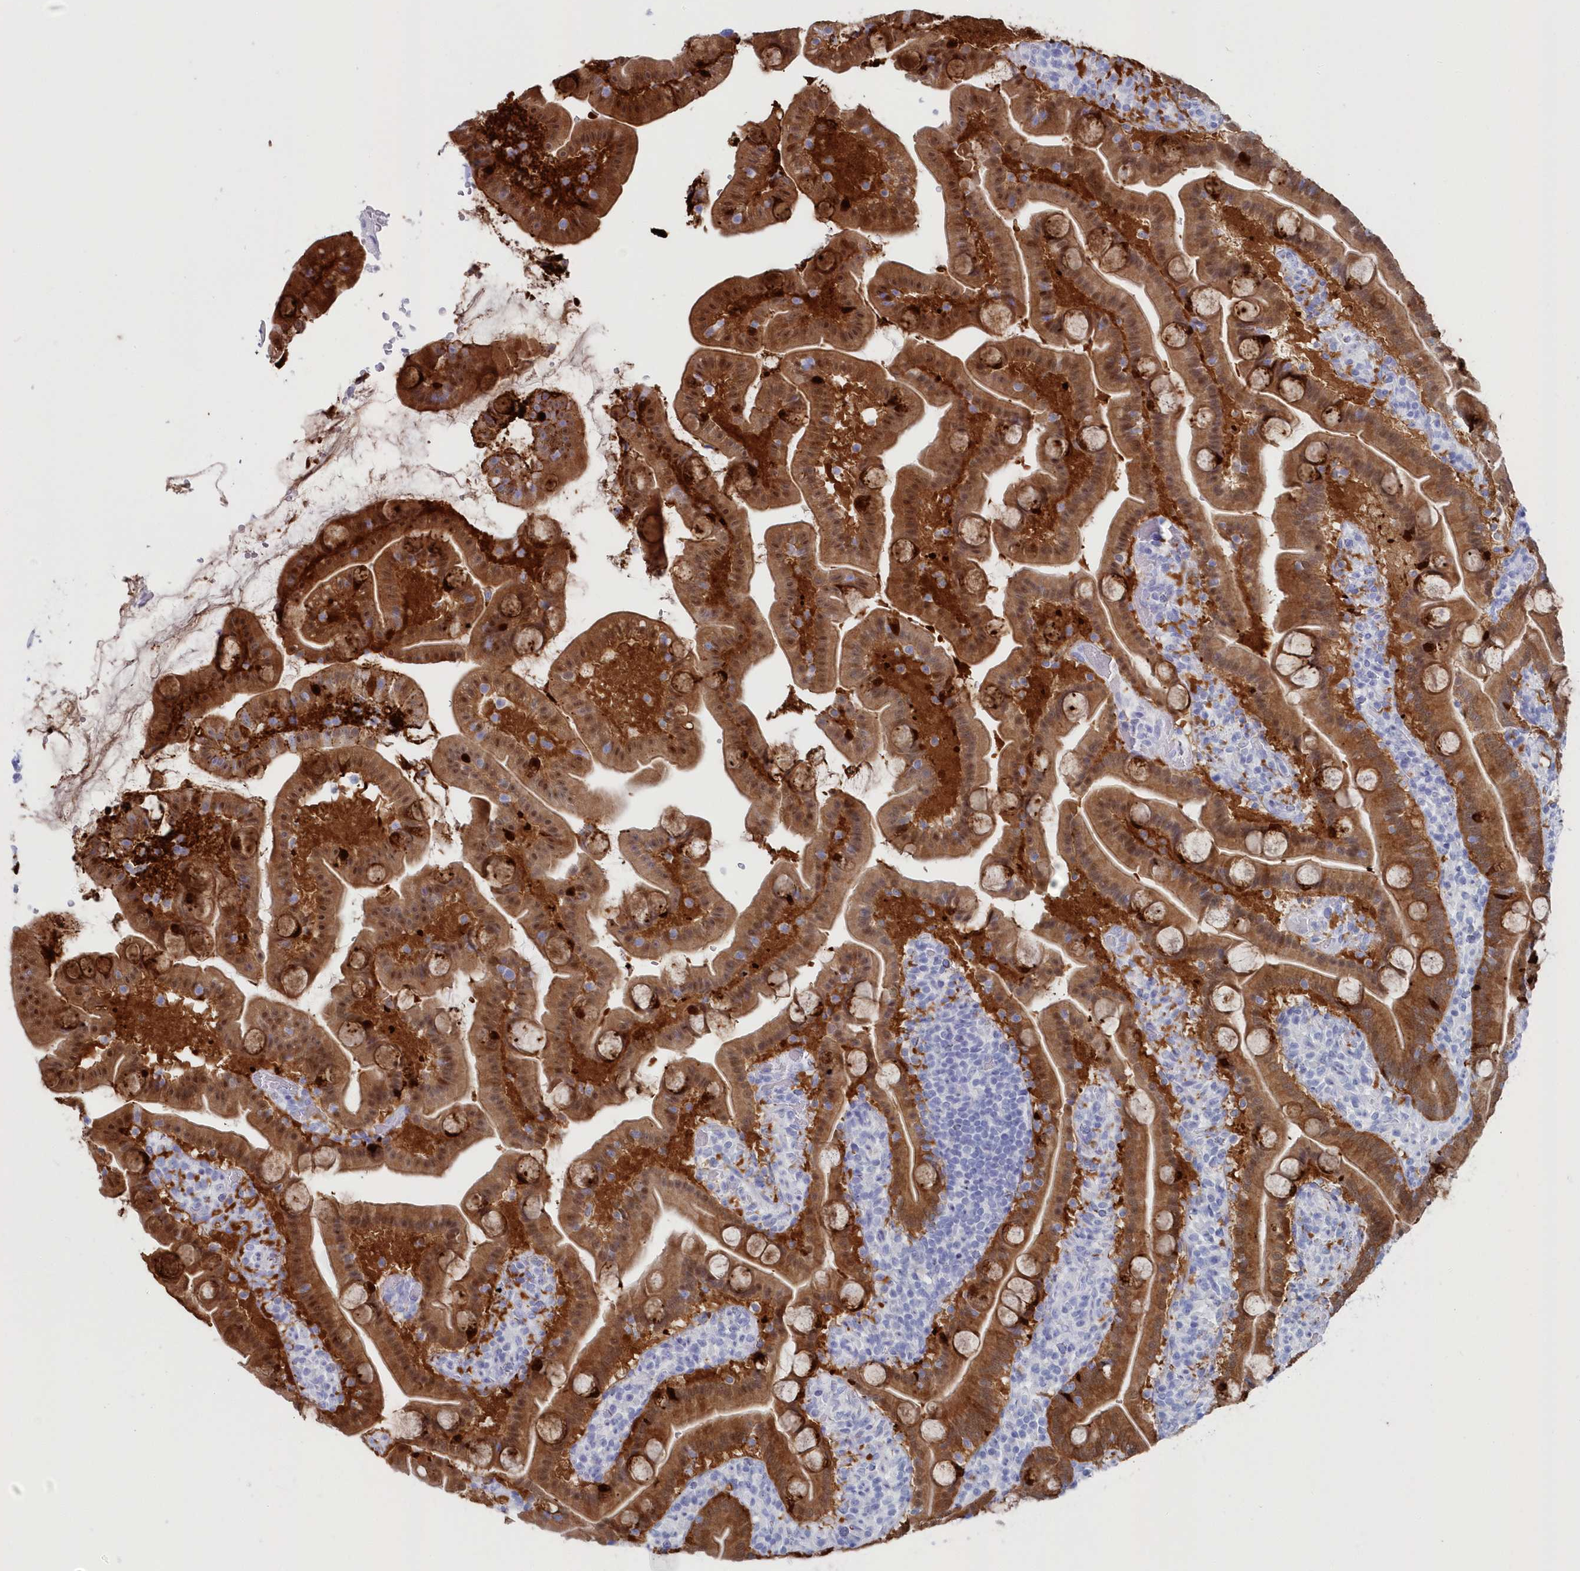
{"staining": {"intensity": "strong", "quantity": ">75%", "location": "cytoplasmic/membranous"}, "tissue": "duodenum", "cell_type": "Glandular cells", "image_type": "normal", "snomed": [{"axis": "morphology", "description": "Normal tissue, NOS"}, {"axis": "topography", "description": "Duodenum"}], "caption": "About >75% of glandular cells in benign human duodenum demonstrate strong cytoplasmic/membranous protein staining as visualized by brown immunohistochemical staining.", "gene": "CSNK1G2", "patient": {"sex": "male", "age": 55}}